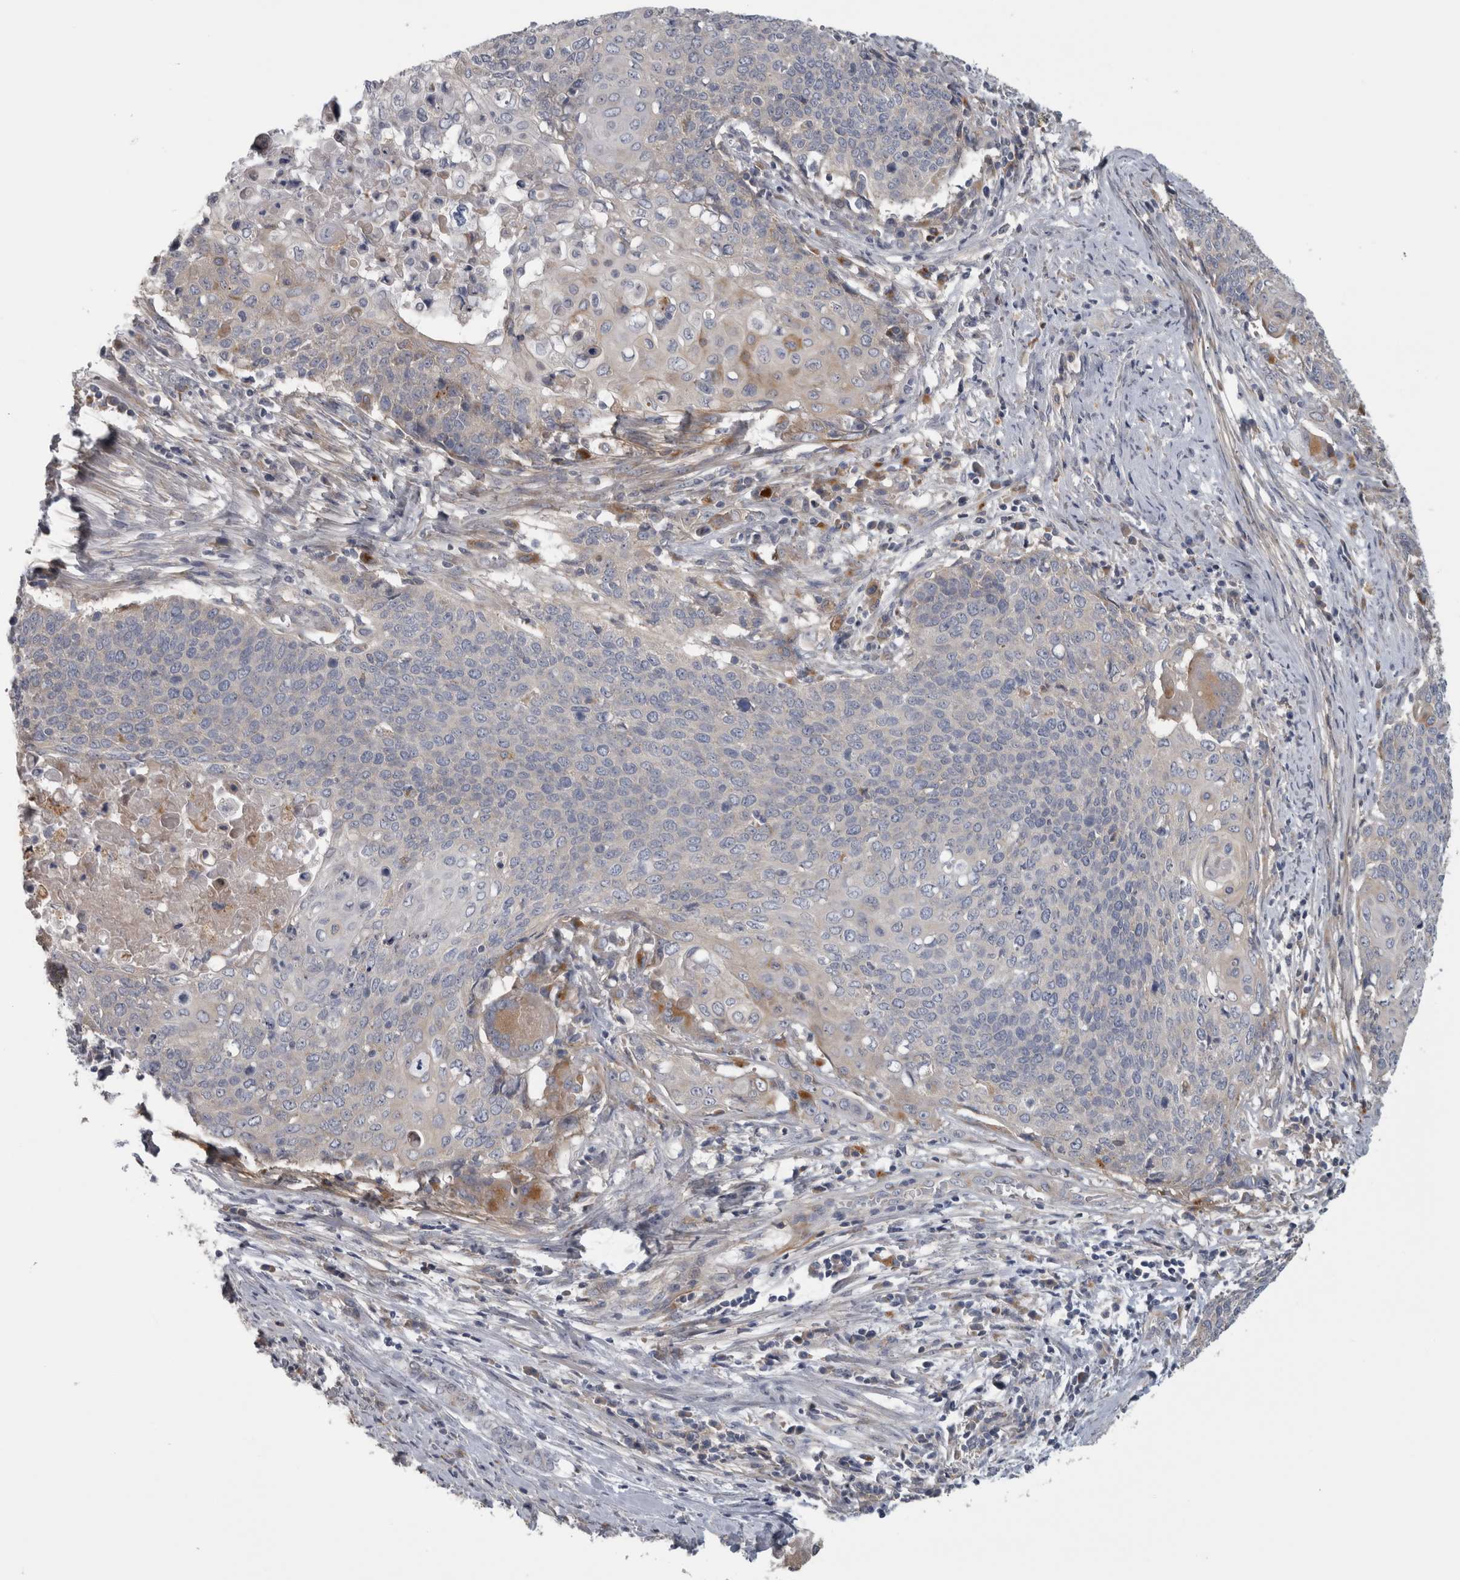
{"staining": {"intensity": "negative", "quantity": "none", "location": "none"}, "tissue": "cervical cancer", "cell_type": "Tumor cells", "image_type": "cancer", "snomed": [{"axis": "morphology", "description": "Squamous cell carcinoma, NOS"}, {"axis": "topography", "description": "Cervix"}], "caption": "A micrograph of cervical cancer stained for a protein displays no brown staining in tumor cells.", "gene": "ATXN2", "patient": {"sex": "female", "age": 39}}